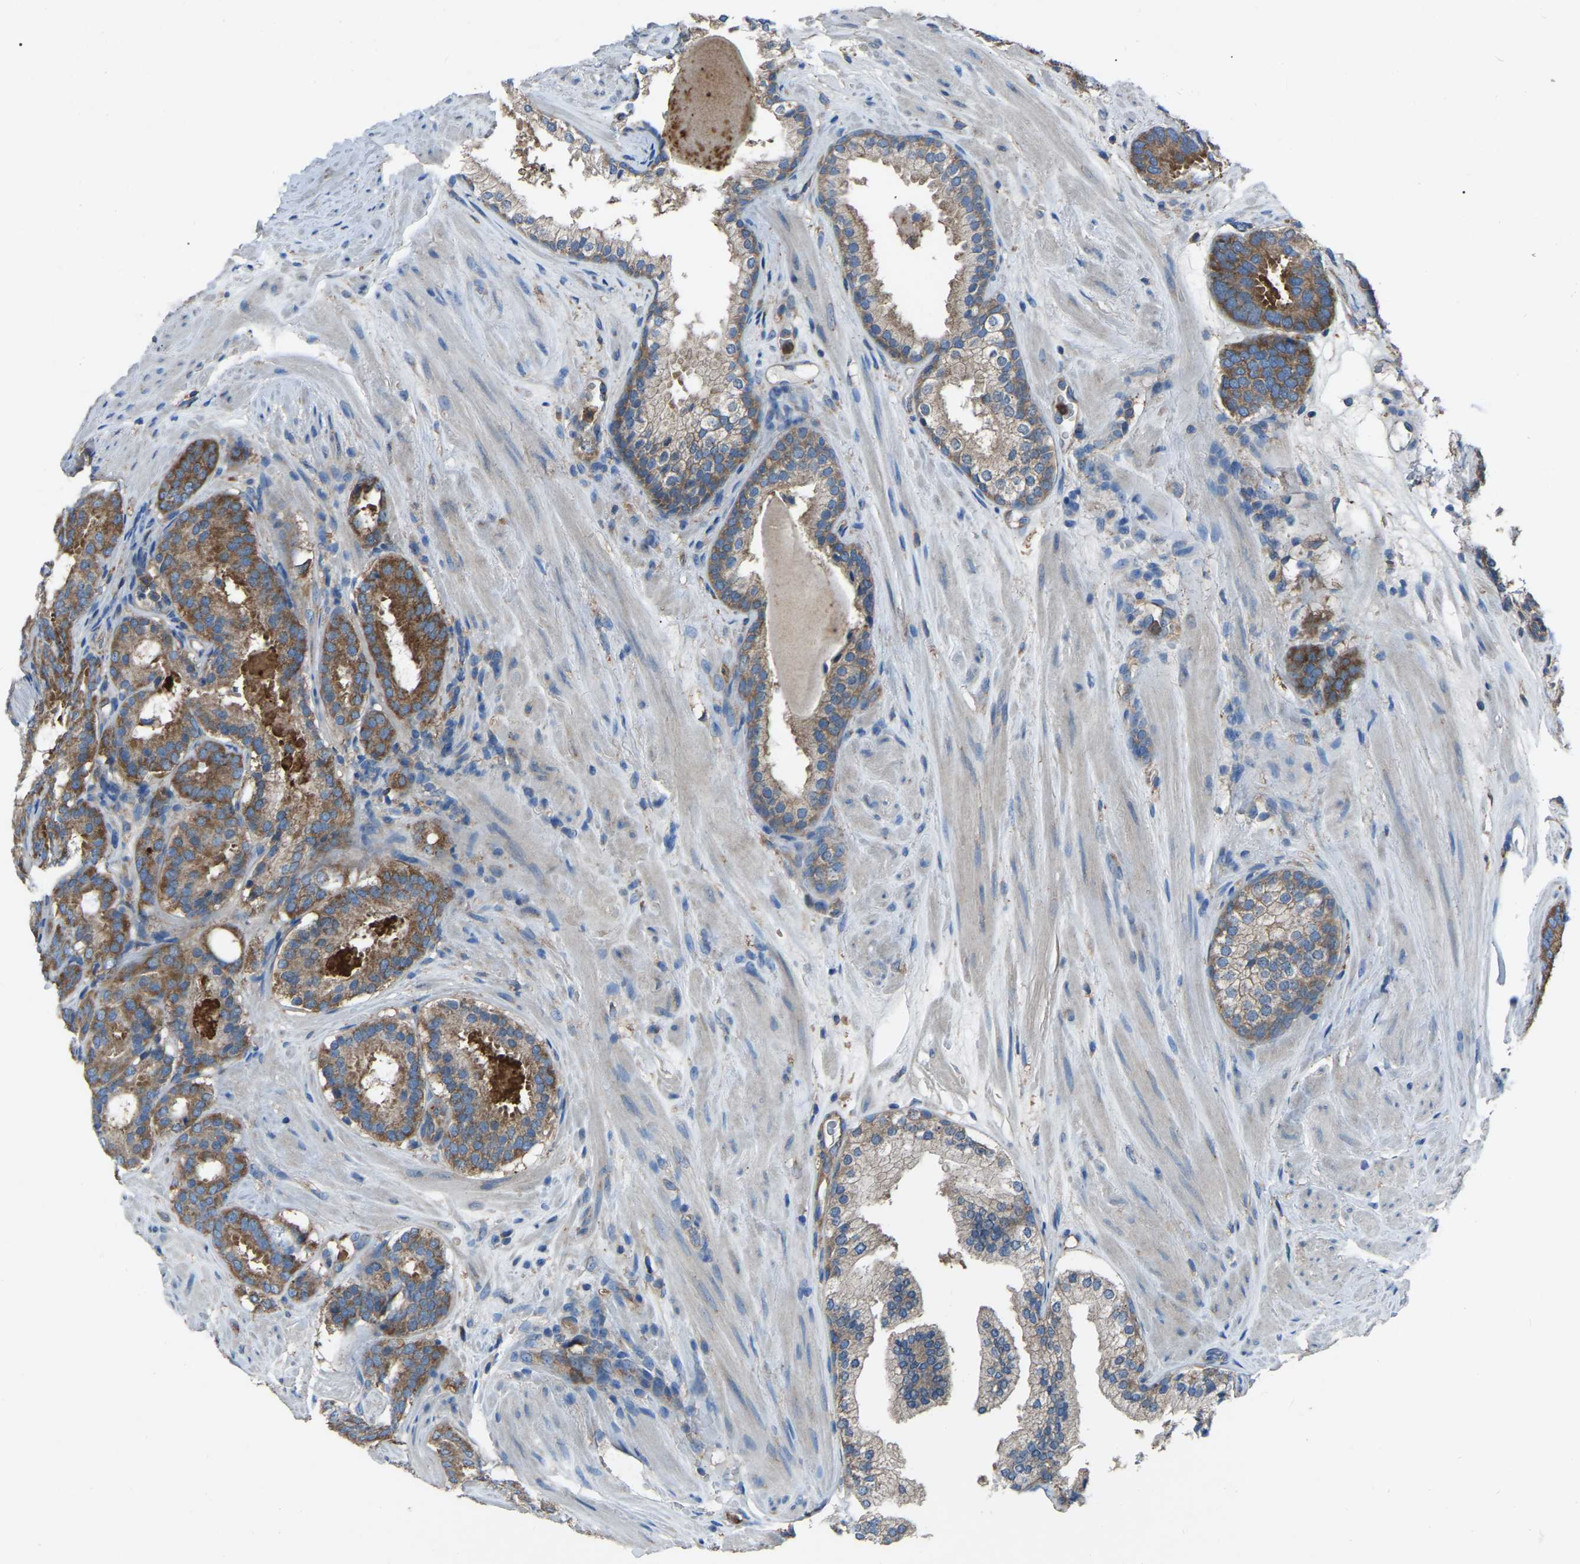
{"staining": {"intensity": "moderate", "quantity": ">75%", "location": "cytoplasmic/membranous"}, "tissue": "prostate cancer", "cell_type": "Tumor cells", "image_type": "cancer", "snomed": [{"axis": "morphology", "description": "Adenocarcinoma, Low grade"}, {"axis": "topography", "description": "Prostate"}], "caption": "Immunohistochemistry (IHC) micrograph of human low-grade adenocarcinoma (prostate) stained for a protein (brown), which reveals medium levels of moderate cytoplasmic/membranous staining in approximately >75% of tumor cells.", "gene": "AIMP1", "patient": {"sex": "male", "age": 69}}